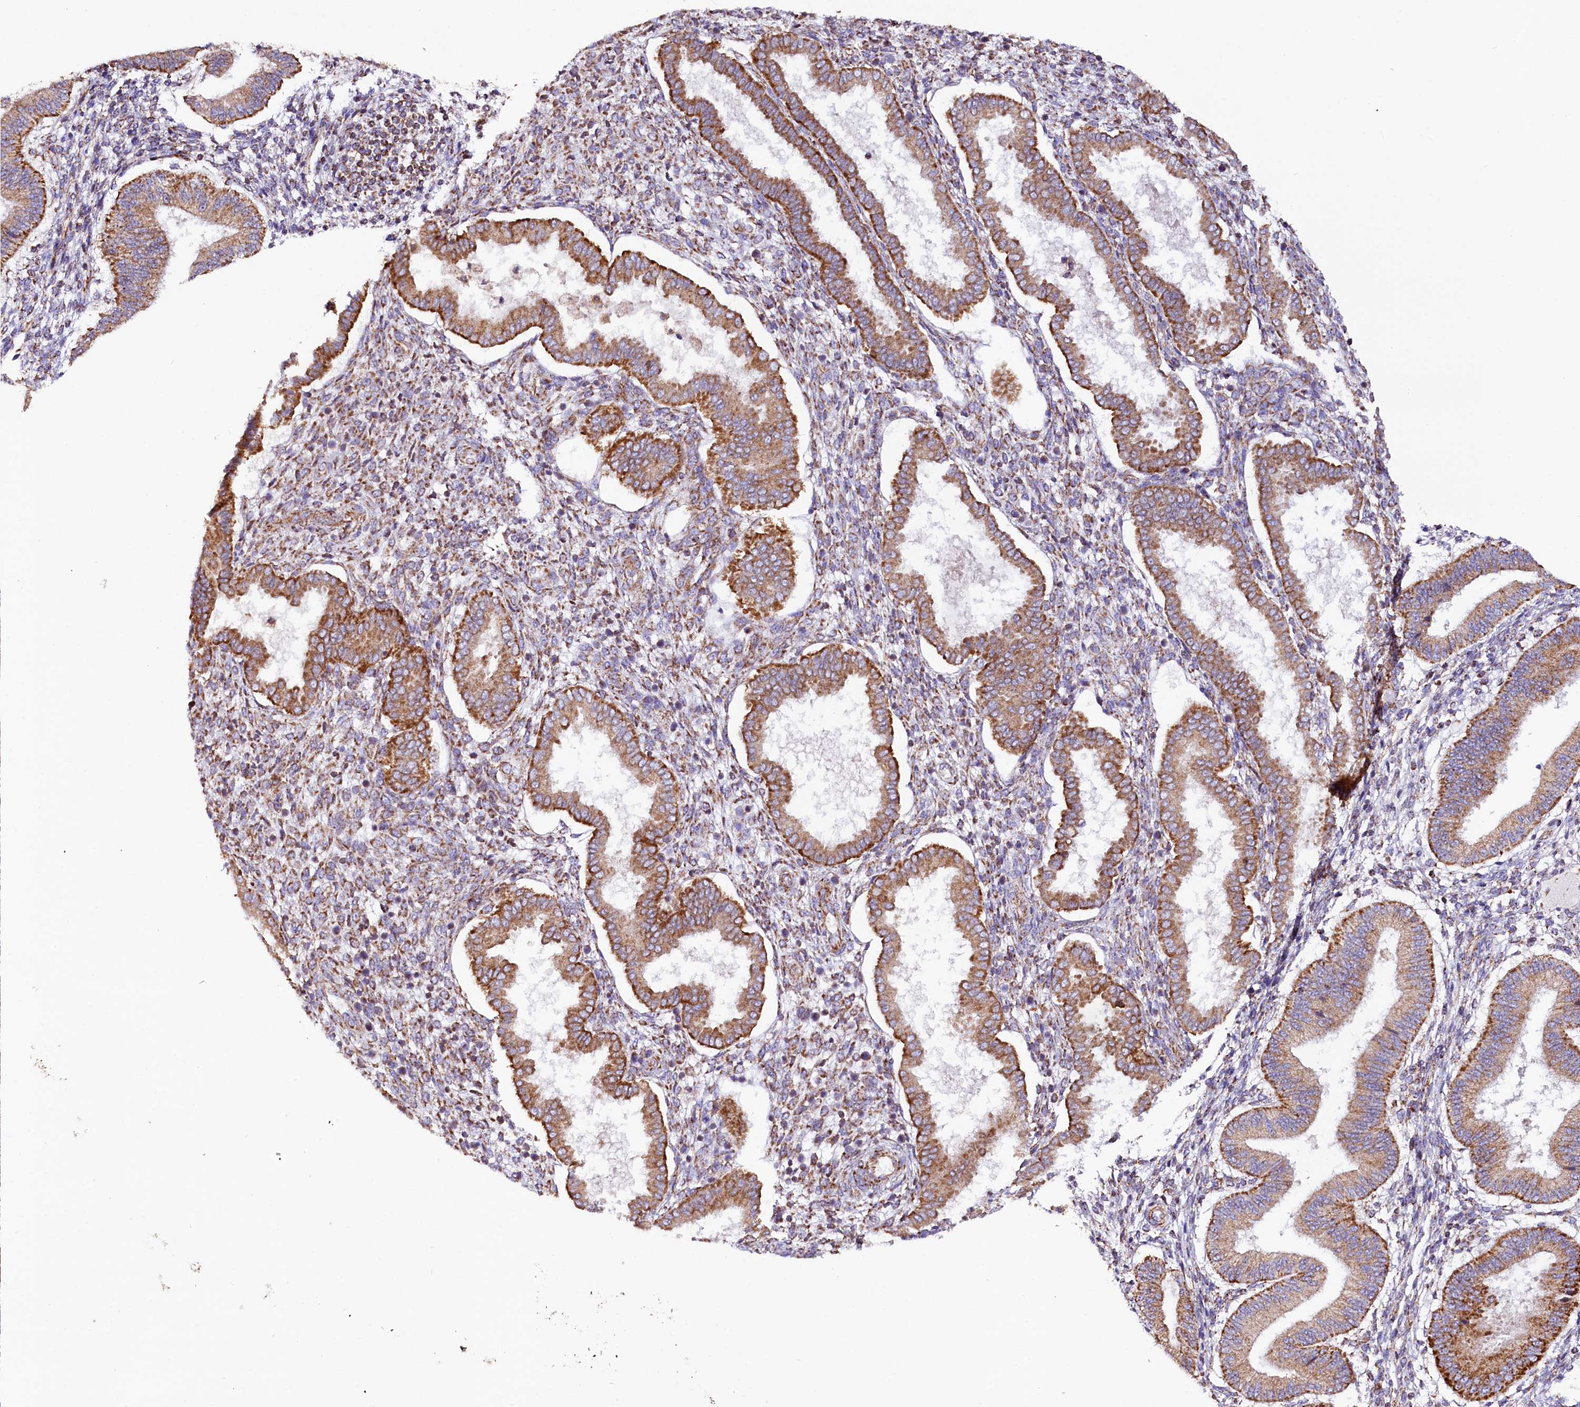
{"staining": {"intensity": "moderate", "quantity": "<25%", "location": "cytoplasmic/membranous"}, "tissue": "endometrium", "cell_type": "Cells in endometrial stroma", "image_type": "normal", "snomed": [{"axis": "morphology", "description": "Normal tissue, NOS"}, {"axis": "topography", "description": "Endometrium"}], "caption": "Brown immunohistochemical staining in unremarkable endometrium demonstrates moderate cytoplasmic/membranous staining in approximately <25% of cells in endometrial stroma.", "gene": "APLP2", "patient": {"sex": "female", "age": 24}}